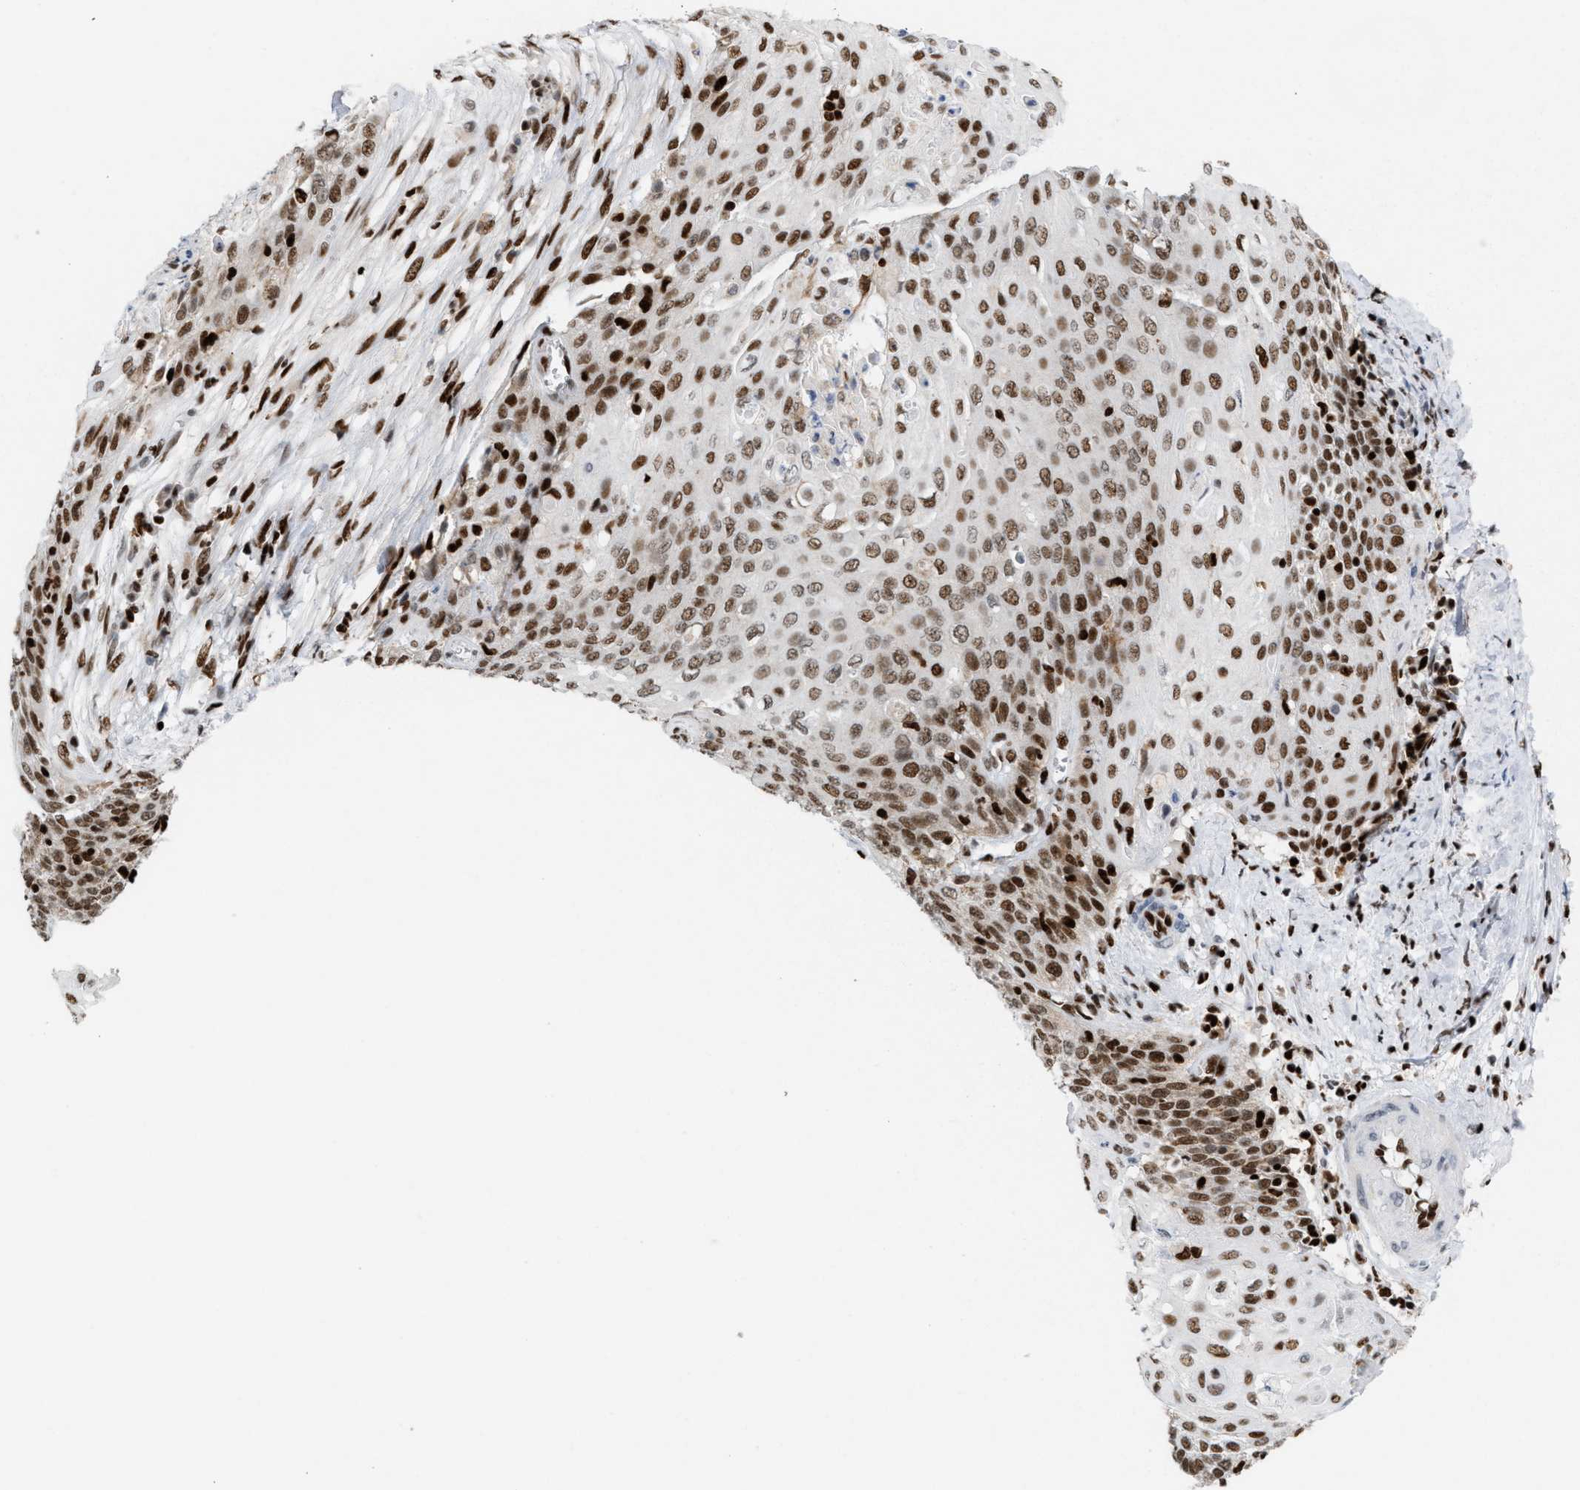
{"staining": {"intensity": "strong", "quantity": ">75%", "location": "nuclear"}, "tissue": "cervical cancer", "cell_type": "Tumor cells", "image_type": "cancer", "snomed": [{"axis": "morphology", "description": "Squamous cell carcinoma, NOS"}, {"axis": "topography", "description": "Cervix"}], "caption": "Strong nuclear protein positivity is appreciated in approximately >75% of tumor cells in squamous cell carcinoma (cervical). (IHC, brightfield microscopy, high magnification).", "gene": "RNASEK-C17orf49", "patient": {"sex": "female", "age": 39}}